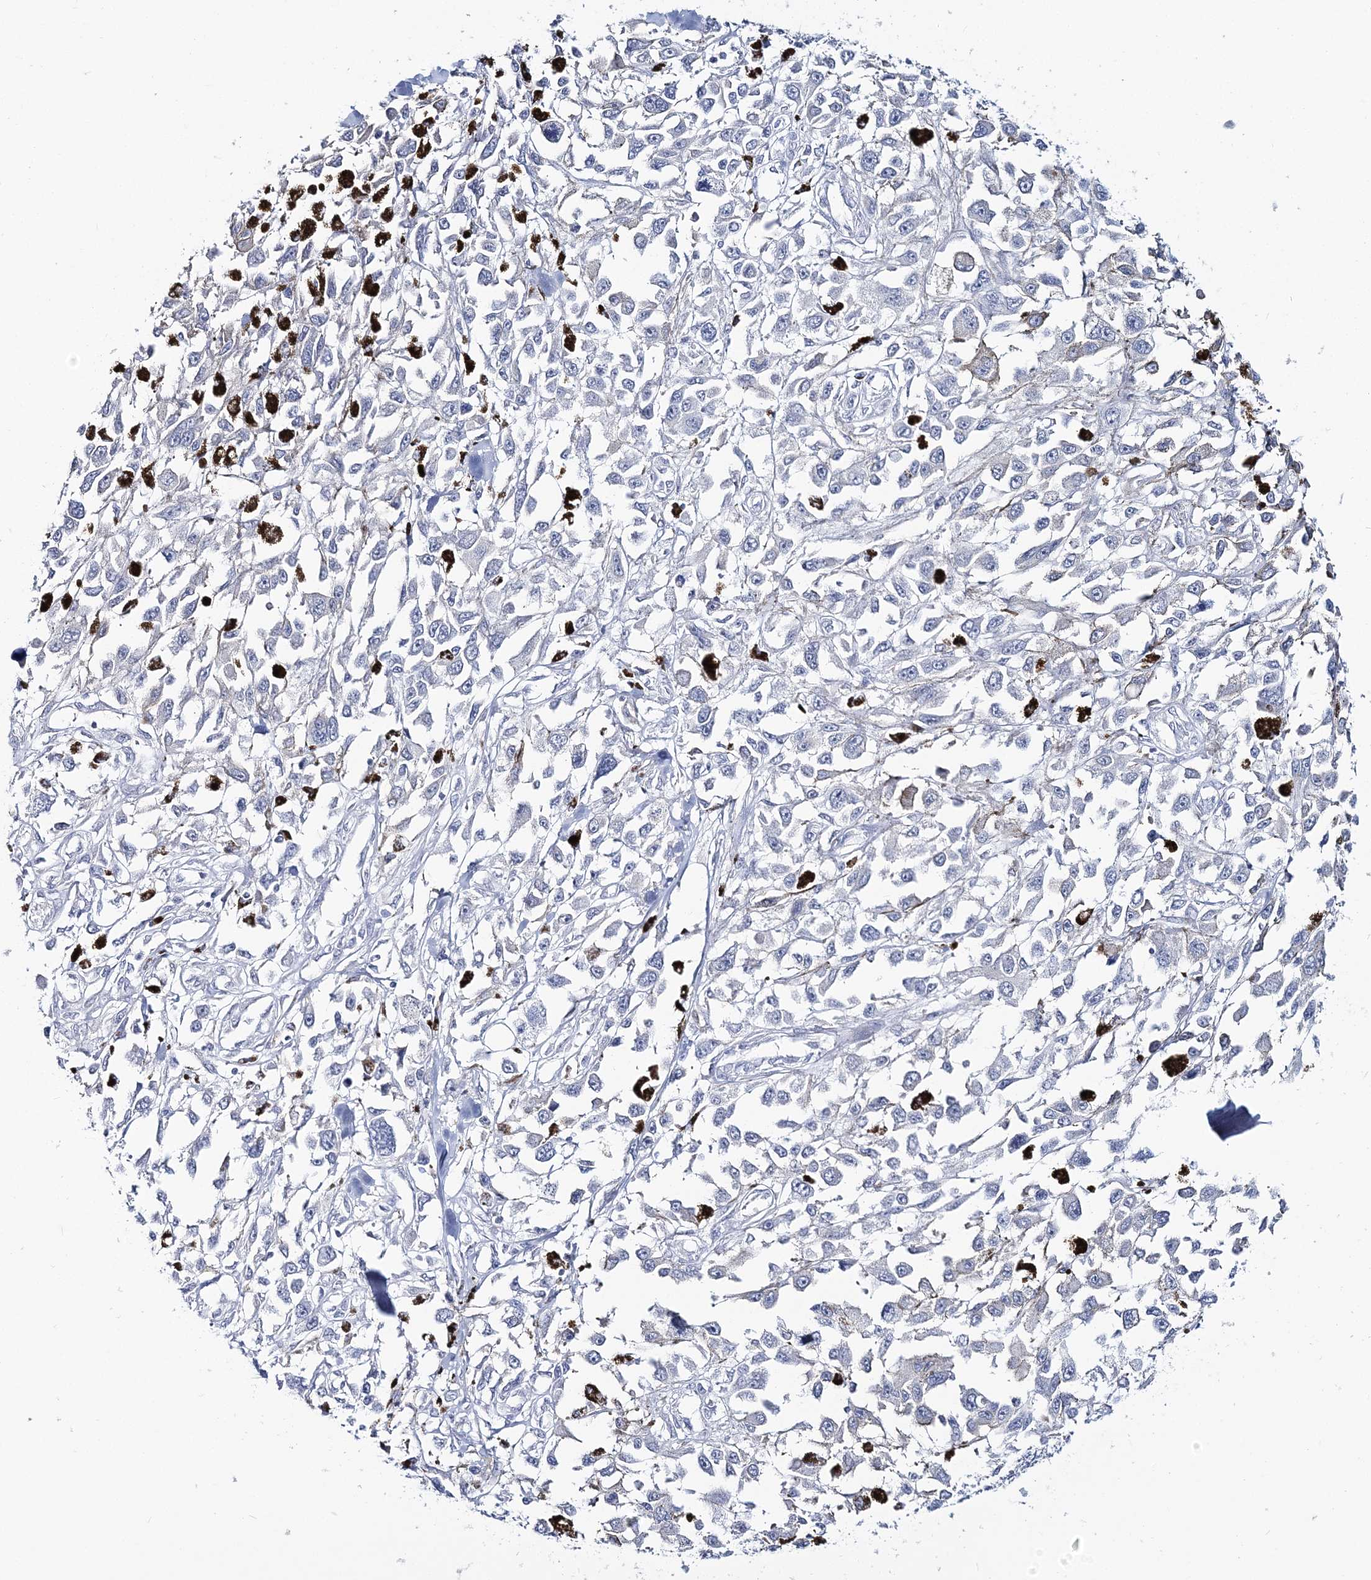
{"staining": {"intensity": "negative", "quantity": "none", "location": "none"}, "tissue": "melanoma", "cell_type": "Tumor cells", "image_type": "cancer", "snomed": [{"axis": "morphology", "description": "Malignant melanoma, Metastatic site"}, {"axis": "topography", "description": "Lymph node"}], "caption": "Immunohistochemical staining of melanoma exhibits no significant staining in tumor cells.", "gene": "CYP3A4", "patient": {"sex": "male", "age": 59}}